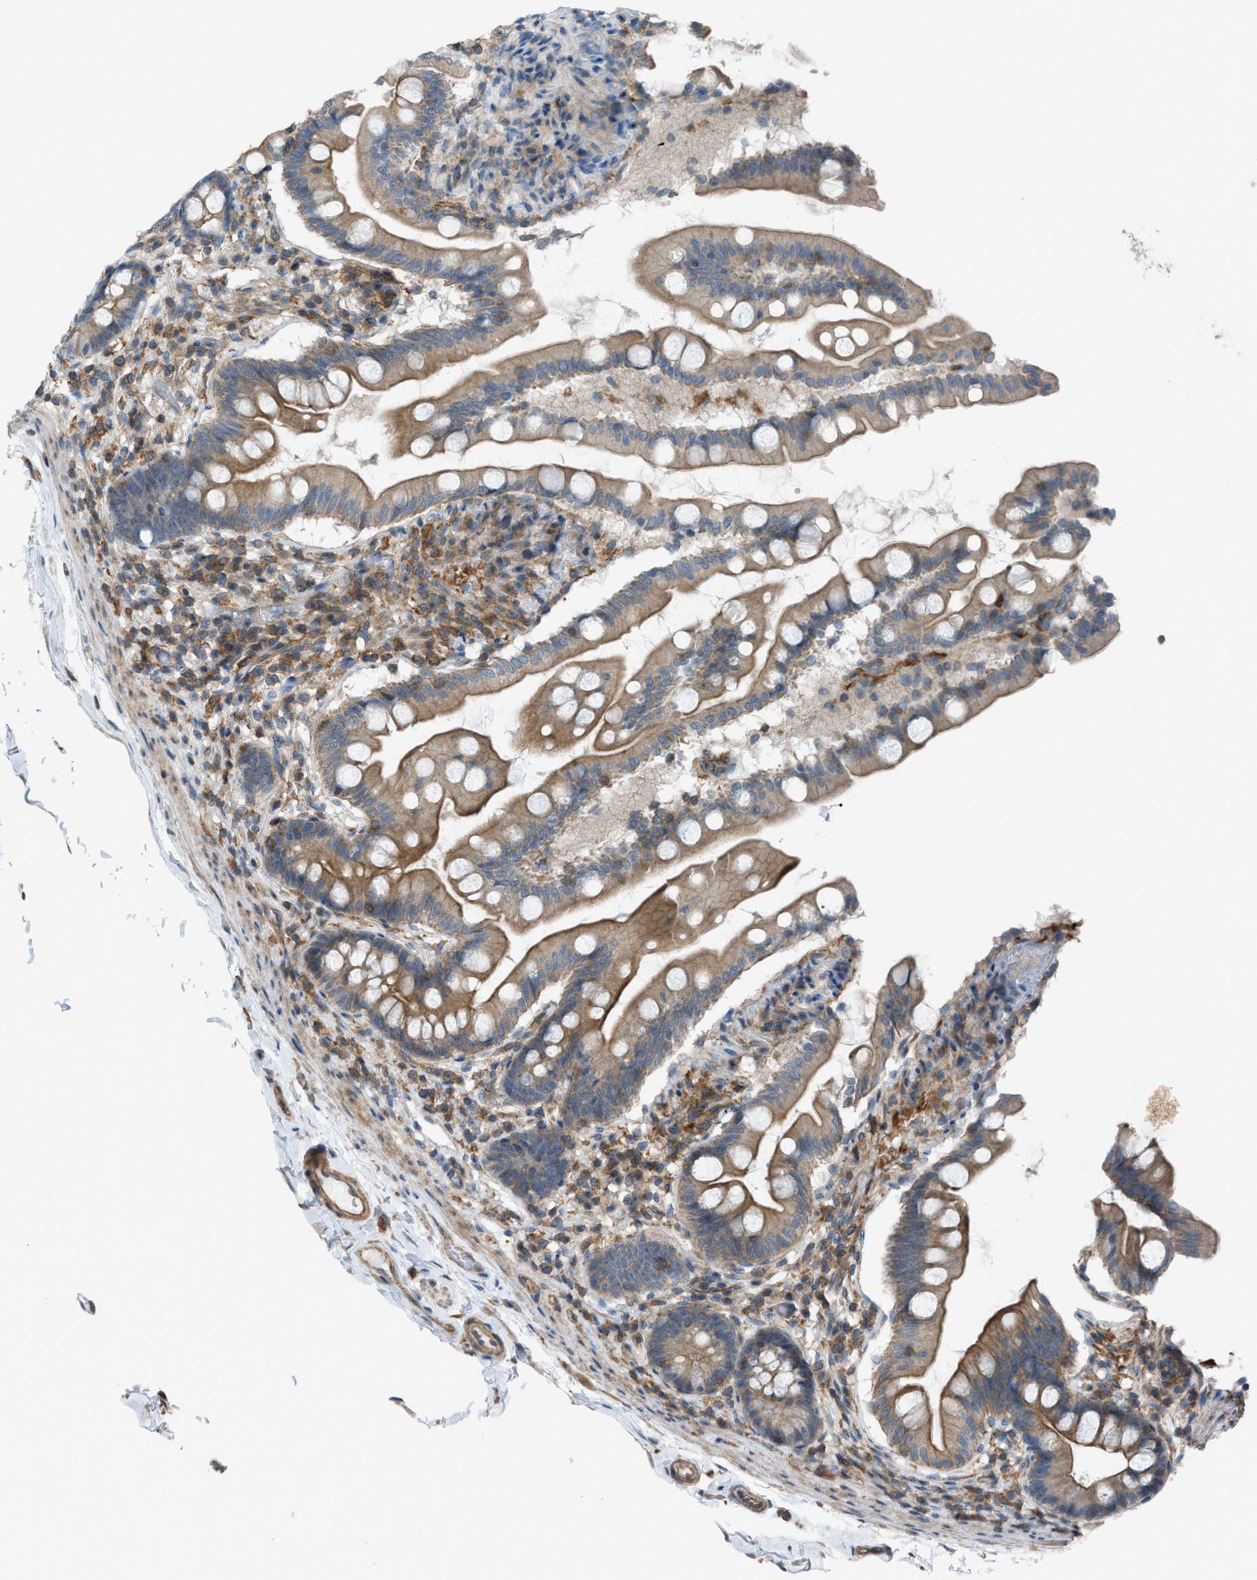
{"staining": {"intensity": "strong", "quantity": ">75%", "location": "cytoplasmic/membranous"}, "tissue": "small intestine", "cell_type": "Glandular cells", "image_type": "normal", "snomed": [{"axis": "morphology", "description": "Normal tissue, NOS"}, {"axis": "topography", "description": "Small intestine"}], "caption": "An IHC micrograph of unremarkable tissue is shown. Protein staining in brown labels strong cytoplasmic/membranous positivity in small intestine within glandular cells. Using DAB (3,3'-diaminobenzidine) (brown) and hematoxylin (blue) stains, captured at high magnification using brightfield microscopy.", "gene": "DYRK1A", "patient": {"sex": "female", "age": 56}}